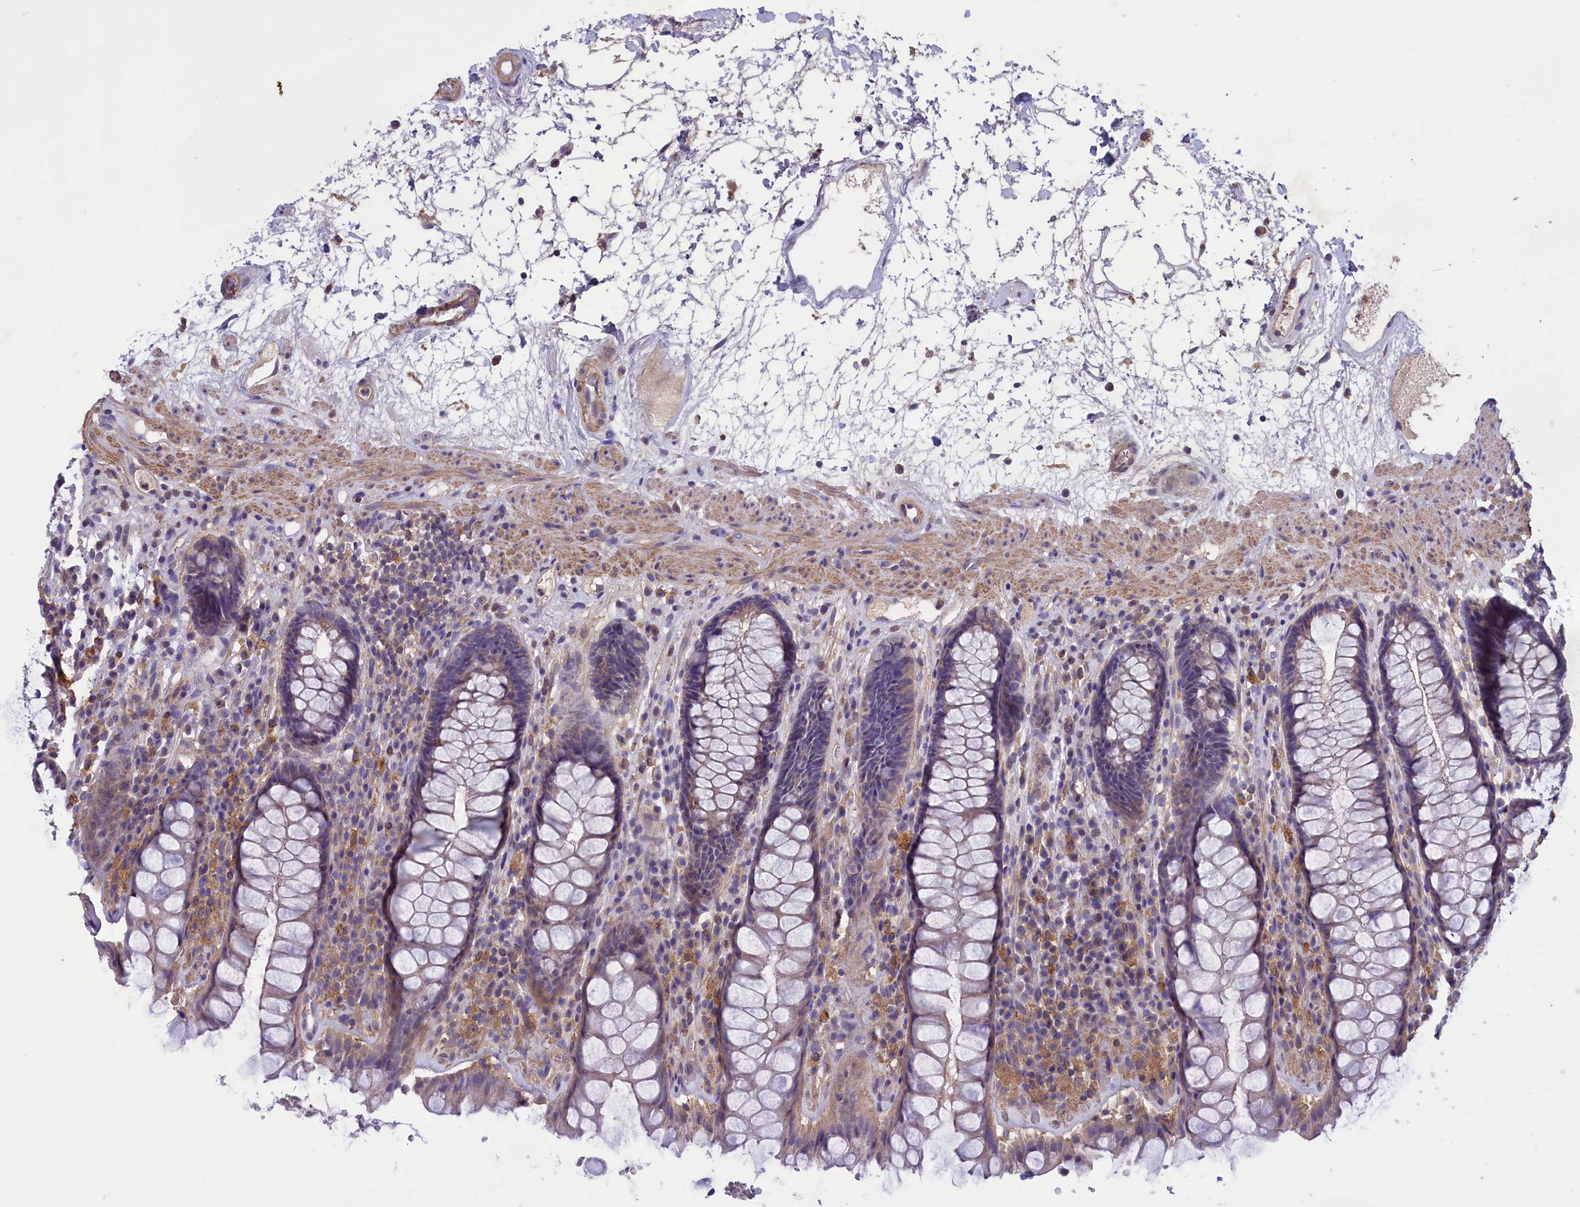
{"staining": {"intensity": "weak", "quantity": ">75%", "location": "cytoplasmic/membranous"}, "tissue": "rectum", "cell_type": "Glandular cells", "image_type": "normal", "snomed": [{"axis": "morphology", "description": "Normal tissue, NOS"}, {"axis": "topography", "description": "Rectum"}], "caption": "Glandular cells demonstrate low levels of weak cytoplasmic/membranous staining in about >75% of cells in normal rectum. Using DAB (brown) and hematoxylin (blue) stains, captured at high magnification using brightfield microscopy.", "gene": "AMDHD2", "patient": {"sex": "male", "age": 64}}